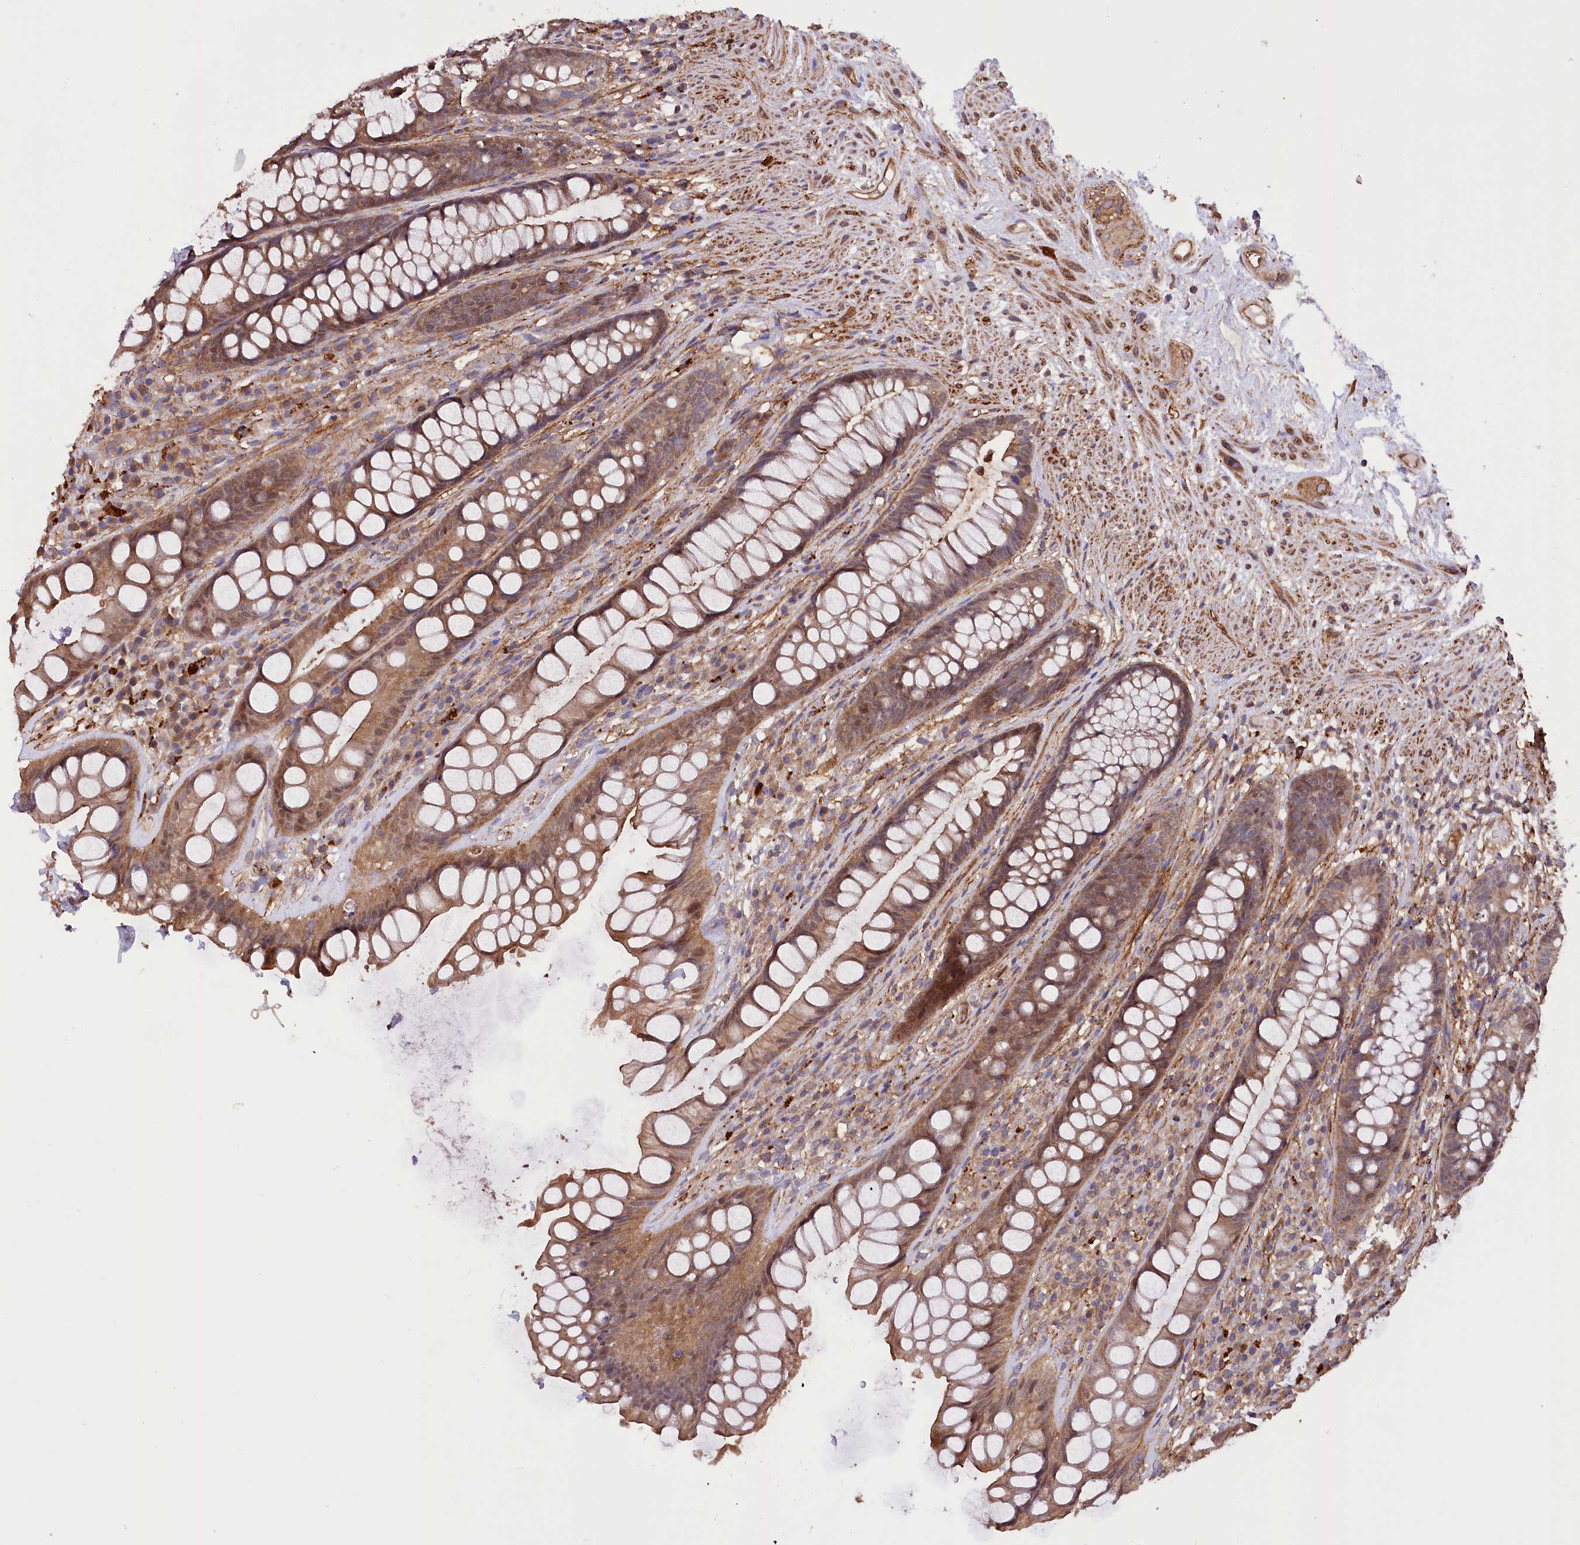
{"staining": {"intensity": "moderate", "quantity": ">75%", "location": "cytoplasmic/membranous"}, "tissue": "rectum", "cell_type": "Glandular cells", "image_type": "normal", "snomed": [{"axis": "morphology", "description": "Normal tissue, NOS"}, {"axis": "topography", "description": "Rectum"}], "caption": "Brown immunohistochemical staining in unremarkable human rectum displays moderate cytoplasmic/membranous staining in about >75% of glandular cells.", "gene": "DPP3", "patient": {"sex": "male", "age": 74}}